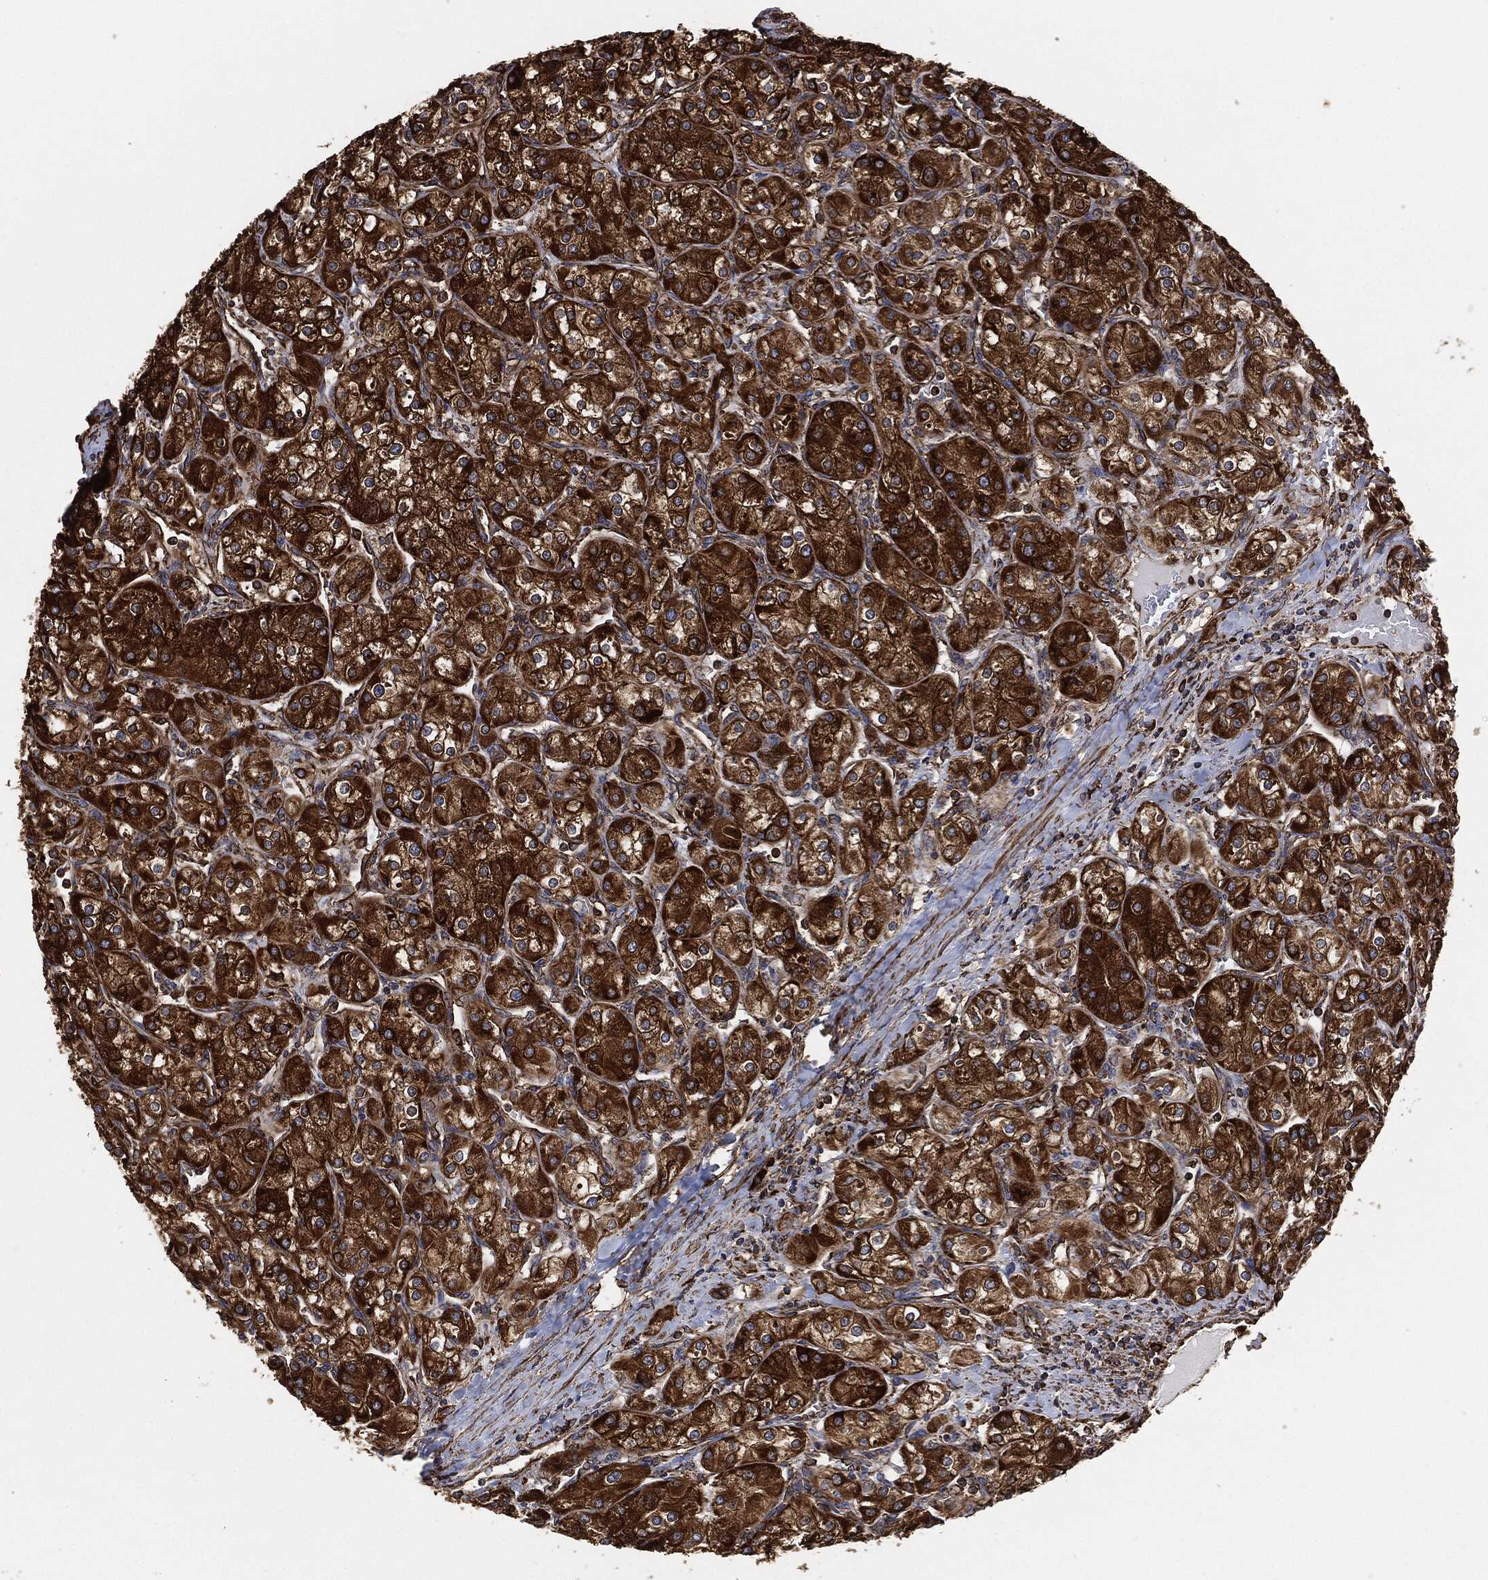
{"staining": {"intensity": "strong", "quantity": ">75%", "location": "cytoplasmic/membranous"}, "tissue": "renal cancer", "cell_type": "Tumor cells", "image_type": "cancer", "snomed": [{"axis": "morphology", "description": "Adenocarcinoma, NOS"}, {"axis": "topography", "description": "Kidney"}], "caption": "Protein staining exhibits strong cytoplasmic/membranous positivity in approximately >75% of tumor cells in renal cancer.", "gene": "AMFR", "patient": {"sex": "male", "age": 77}}